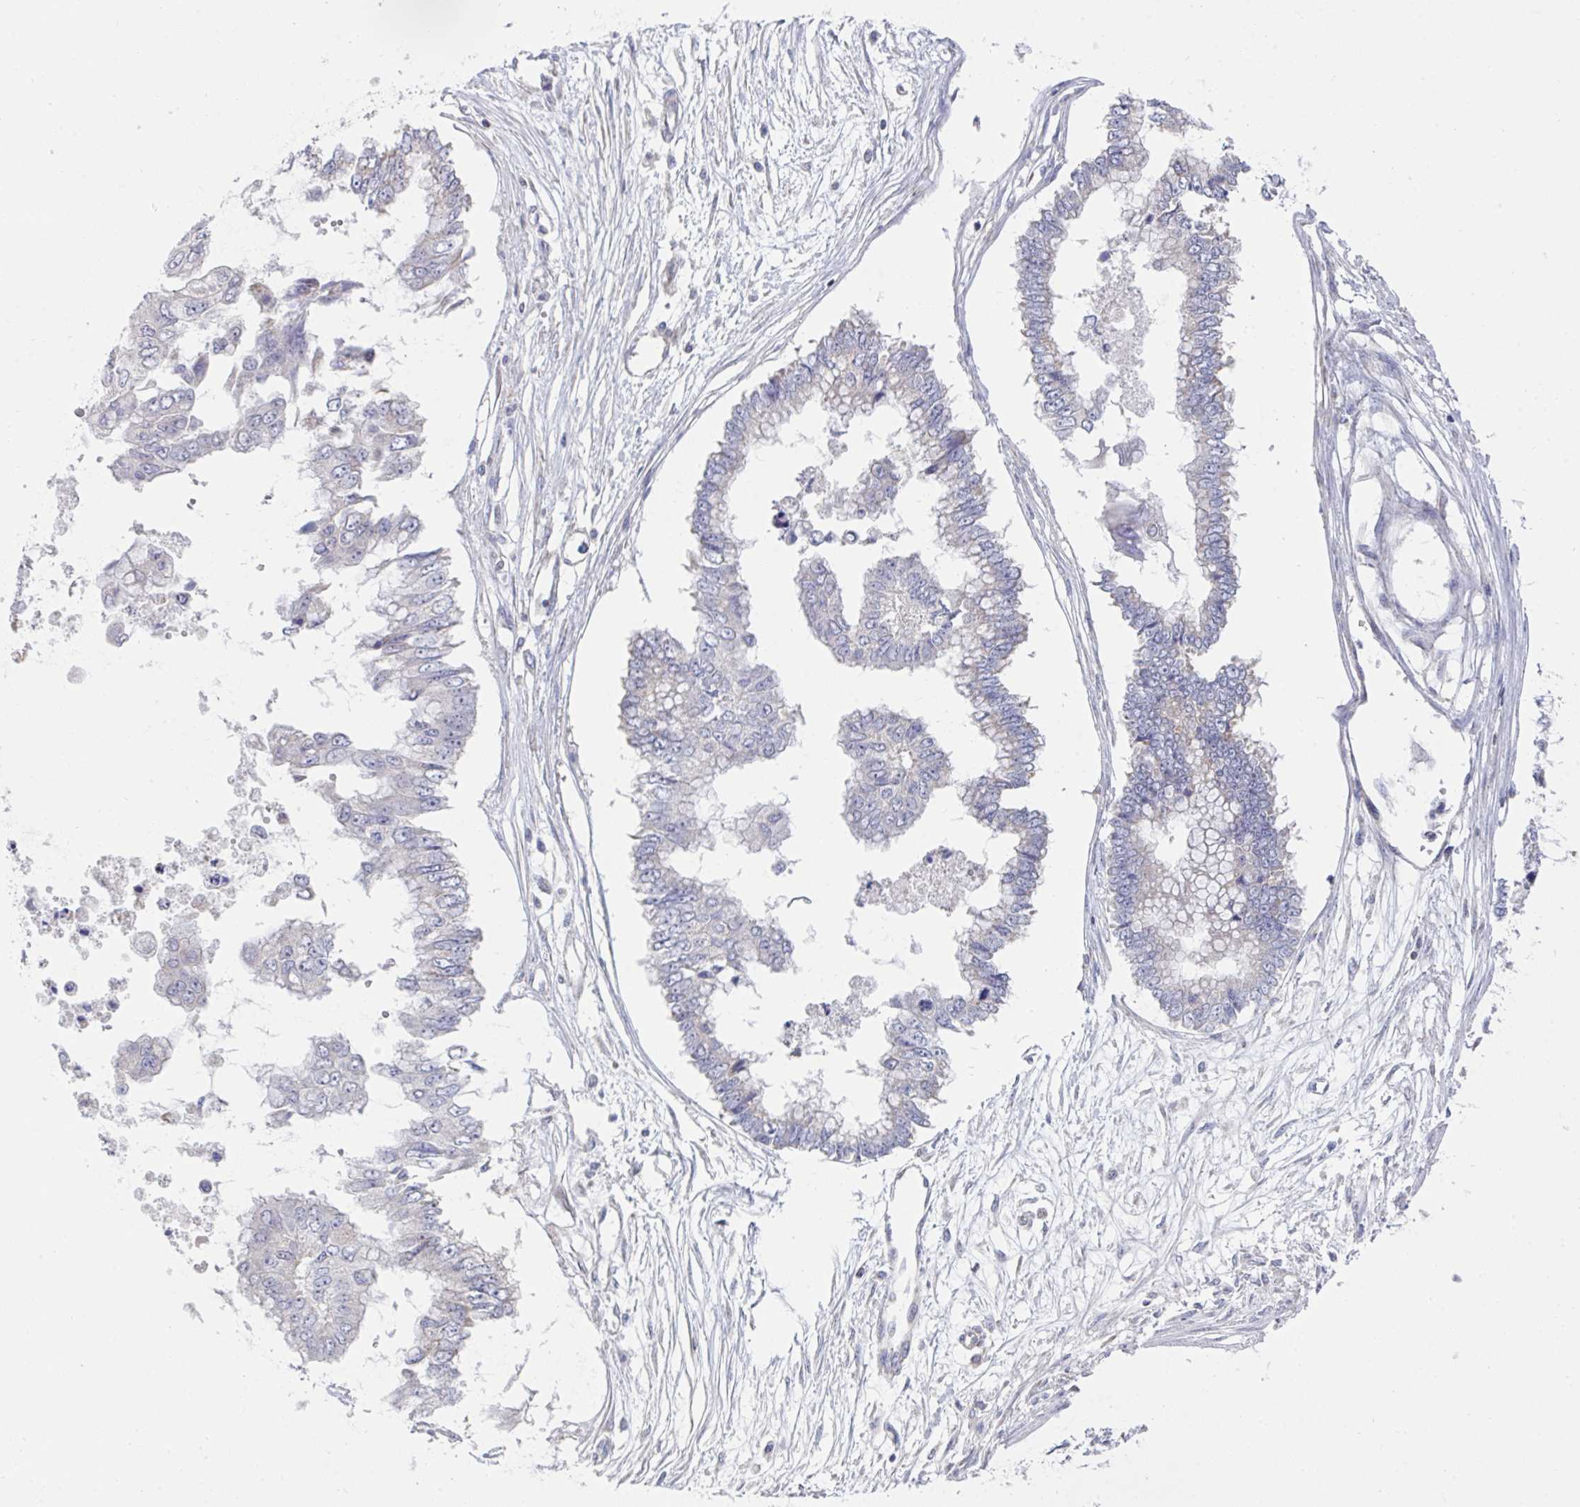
{"staining": {"intensity": "negative", "quantity": "none", "location": "none"}, "tissue": "ovarian cancer", "cell_type": "Tumor cells", "image_type": "cancer", "snomed": [{"axis": "morphology", "description": "Cystadenocarcinoma, mucinous, NOS"}, {"axis": "topography", "description": "Ovary"}], "caption": "Protein analysis of mucinous cystadenocarcinoma (ovarian) displays no significant positivity in tumor cells. Nuclei are stained in blue.", "gene": "NDUFA7", "patient": {"sex": "female", "age": 72}}